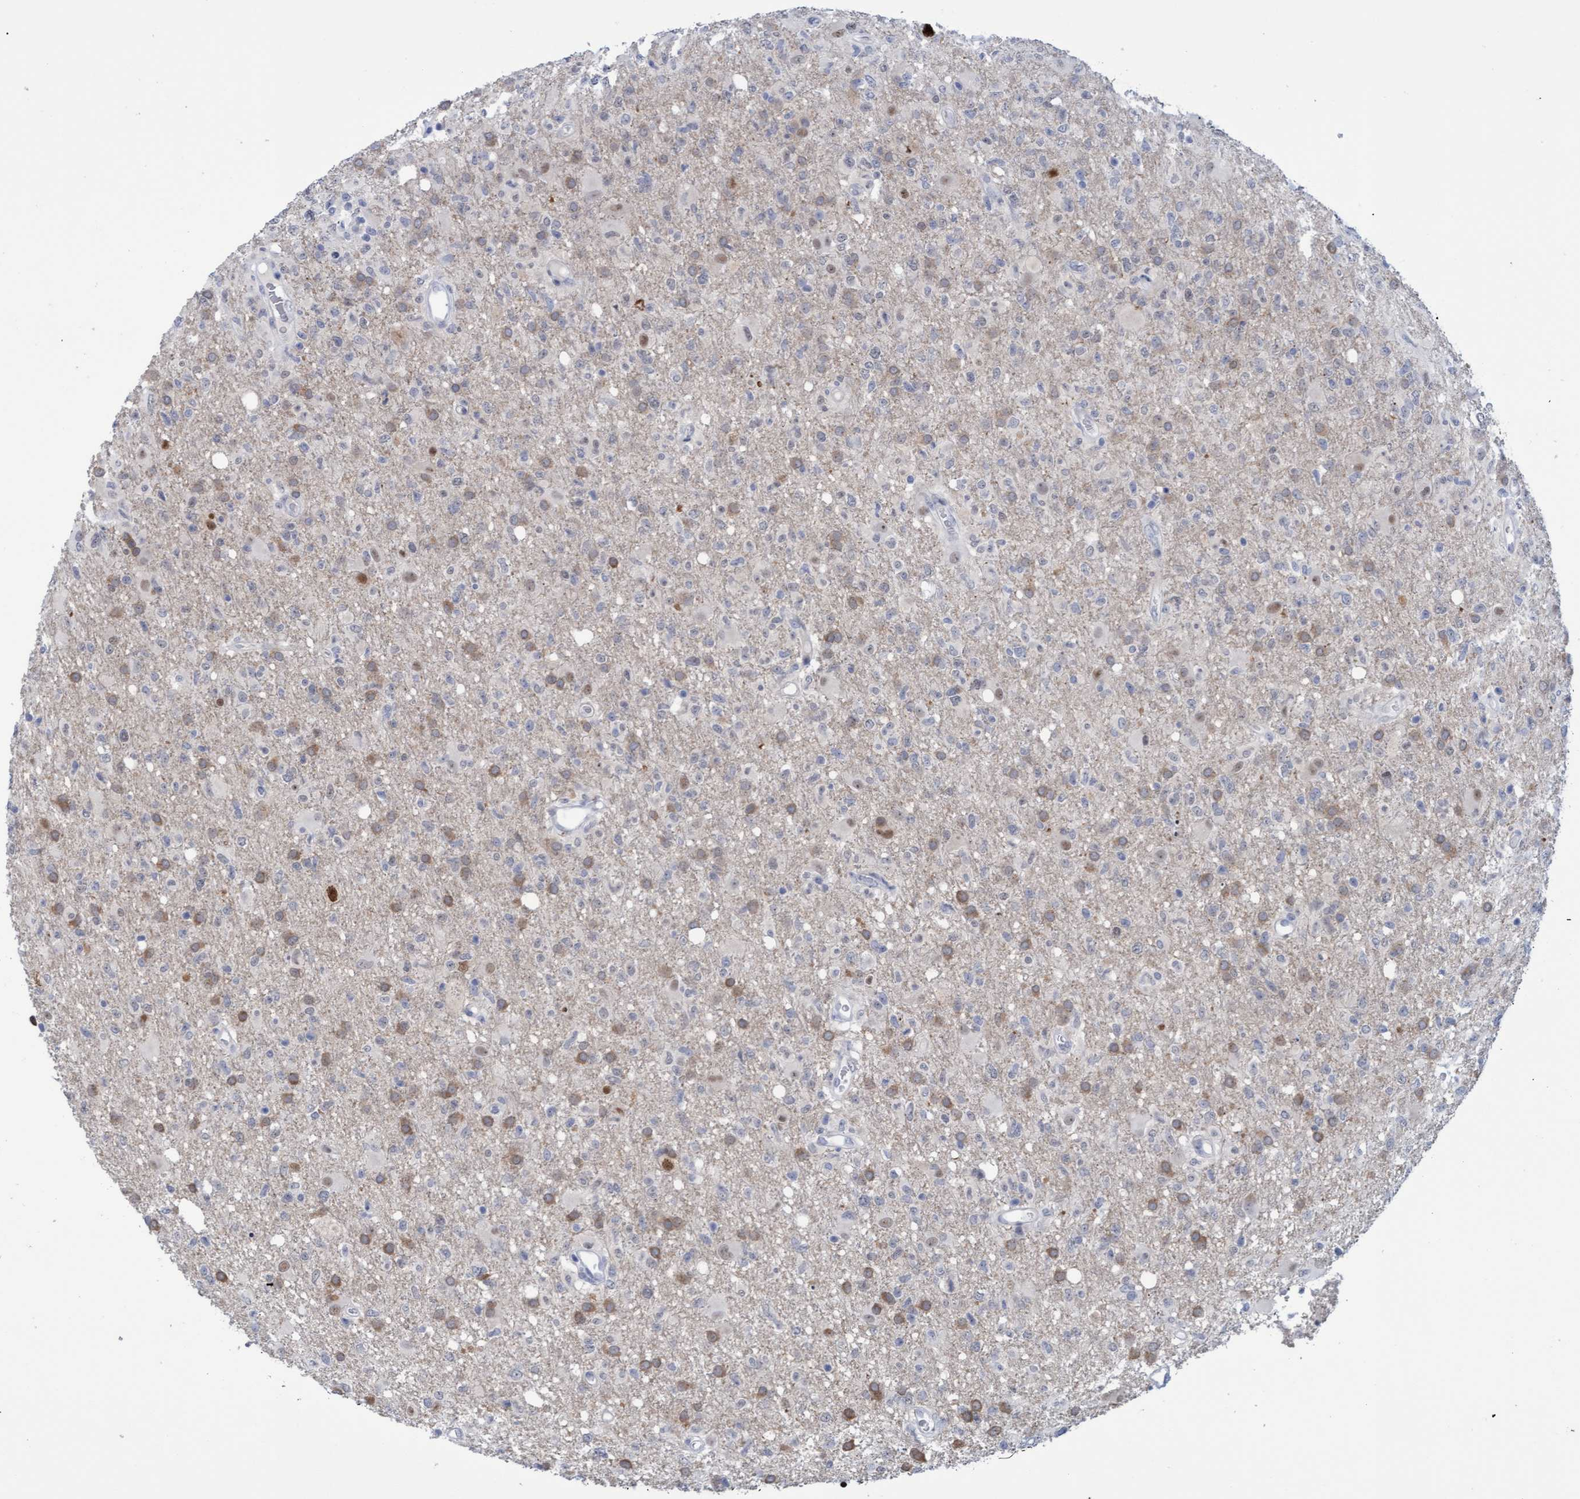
{"staining": {"intensity": "weak", "quantity": "25%-75%", "location": "cytoplasmic/membranous"}, "tissue": "glioma", "cell_type": "Tumor cells", "image_type": "cancer", "snomed": [{"axis": "morphology", "description": "Glioma, malignant, High grade"}, {"axis": "topography", "description": "Brain"}], "caption": "Immunohistochemical staining of human malignant glioma (high-grade) demonstrates low levels of weak cytoplasmic/membranous protein staining in approximately 25%-75% of tumor cells.", "gene": "PINX1", "patient": {"sex": "female", "age": 57}}